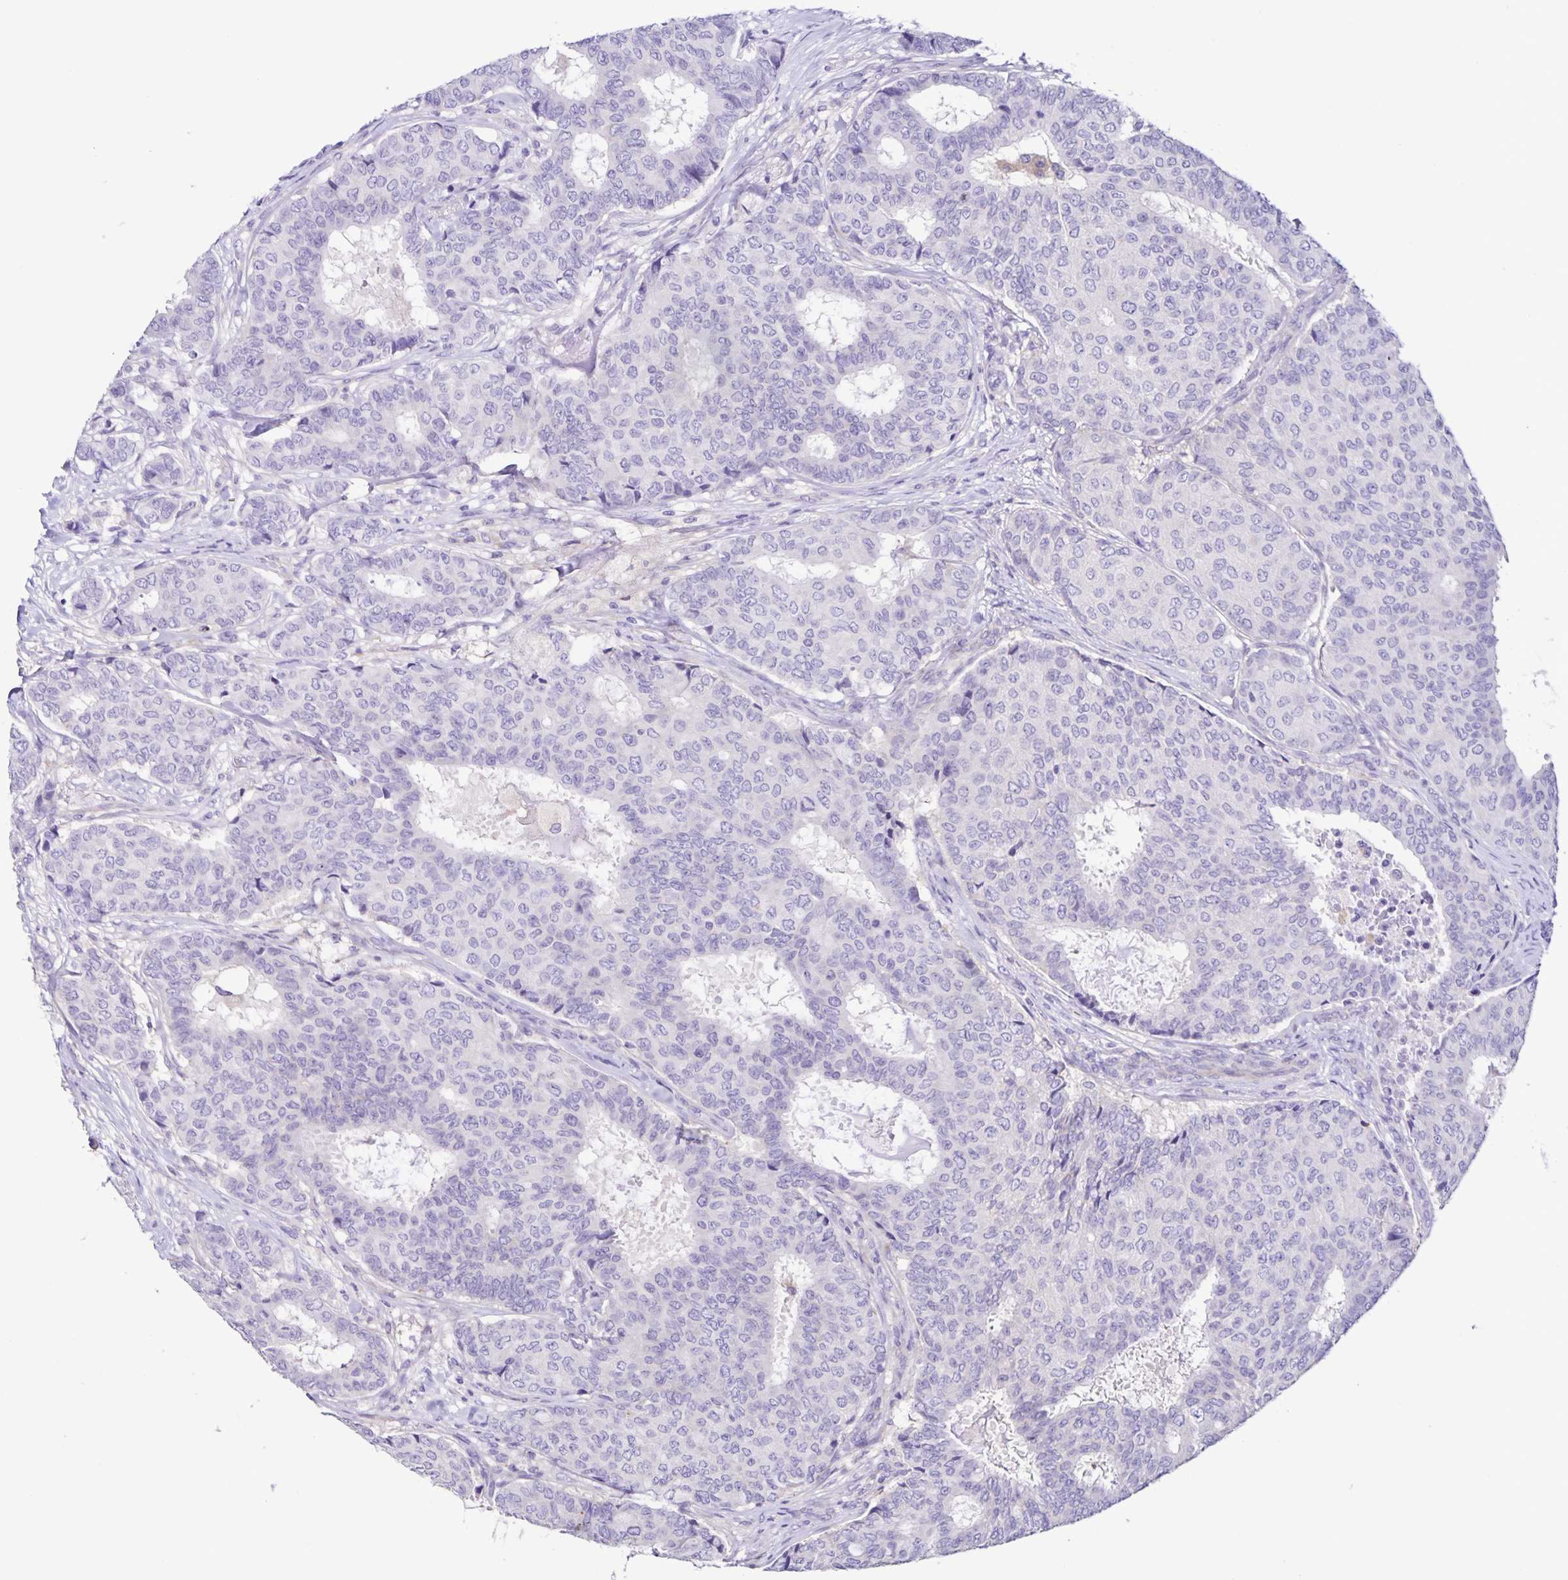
{"staining": {"intensity": "negative", "quantity": "none", "location": "none"}, "tissue": "breast cancer", "cell_type": "Tumor cells", "image_type": "cancer", "snomed": [{"axis": "morphology", "description": "Duct carcinoma"}, {"axis": "topography", "description": "Breast"}], "caption": "Tumor cells show no significant protein staining in invasive ductal carcinoma (breast).", "gene": "BOLL", "patient": {"sex": "female", "age": 75}}